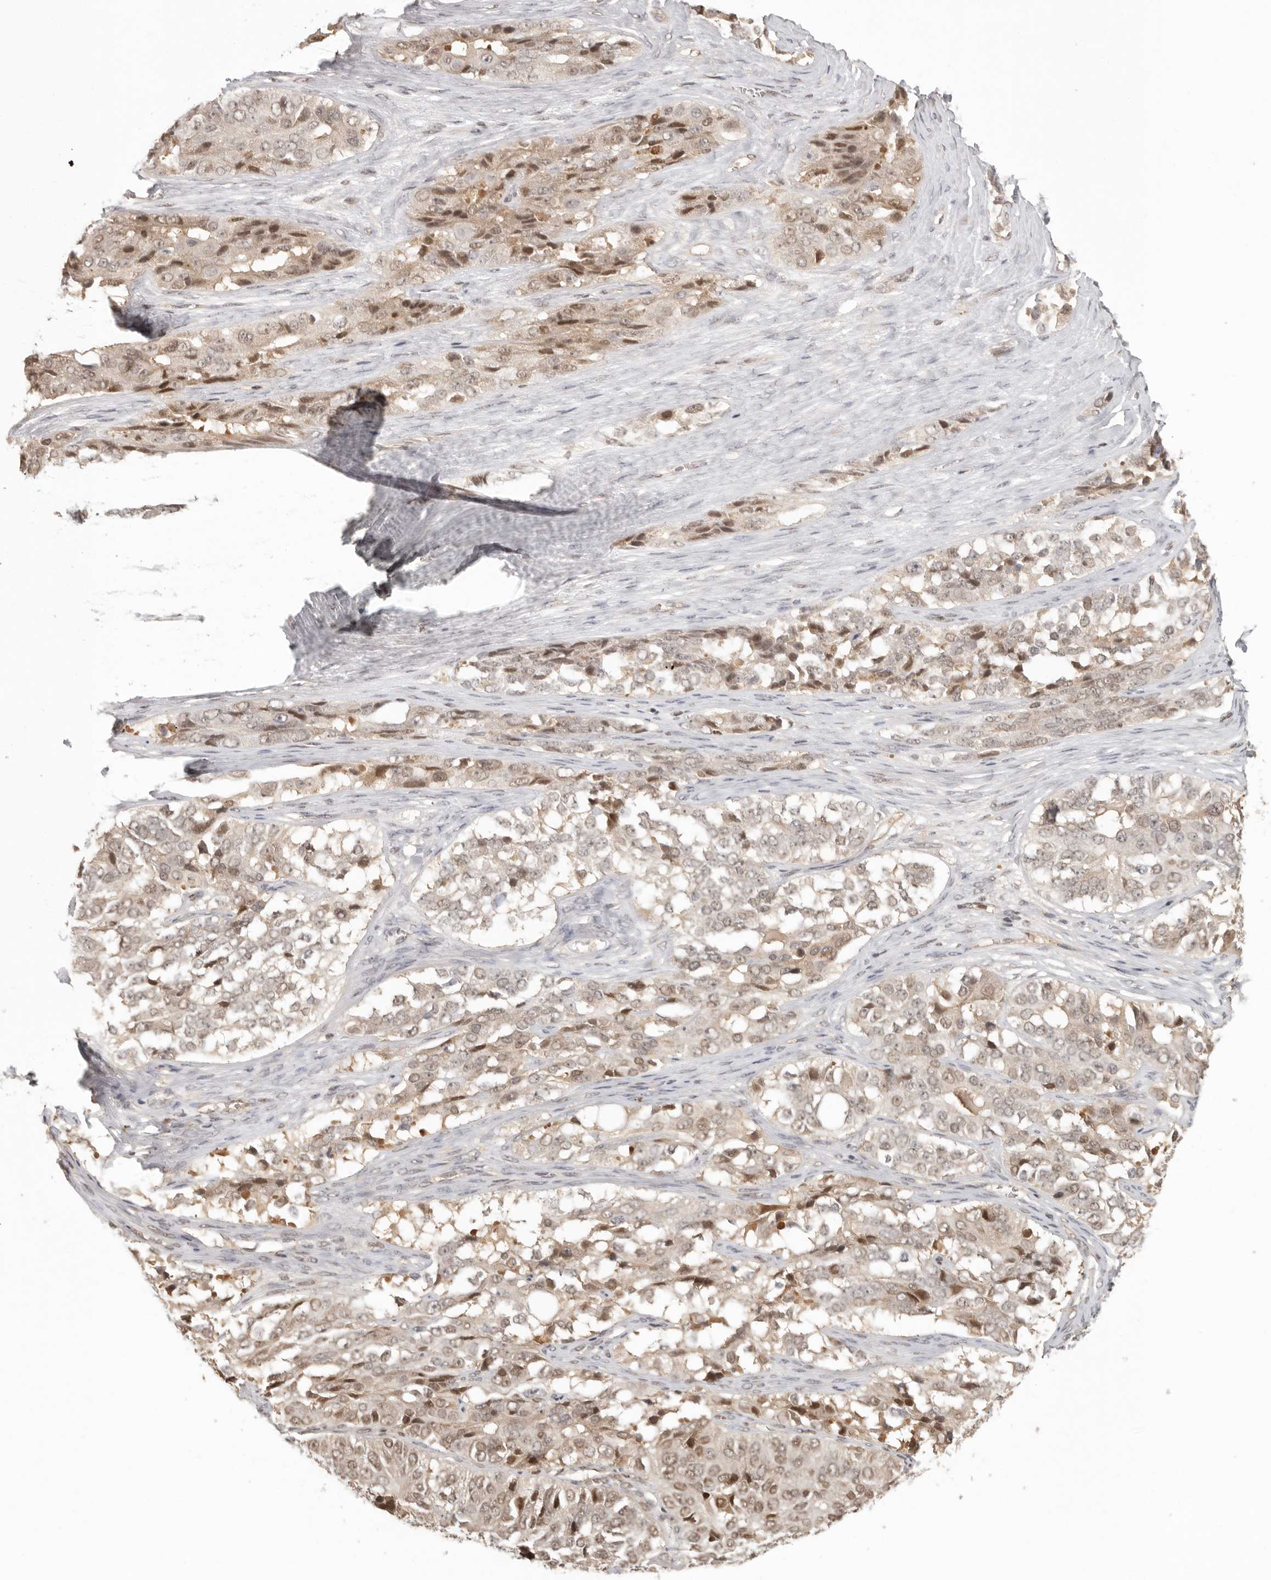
{"staining": {"intensity": "weak", "quantity": "25%-75%", "location": "nuclear"}, "tissue": "ovarian cancer", "cell_type": "Tumor cells", "image_type": "cancer", "snomed": [{"axis": "morphology", "description": "Carcinoma, endometroid"}, {"axis": "topography", "description": "Ovary"}], "caption": "An image of endometroid carcinoma (ovarian) stained for a protein shows weak nuclear brown staining in tumor cells.", "gene": "PSMA5", "patient": {"sex": "female", "age": 51}}